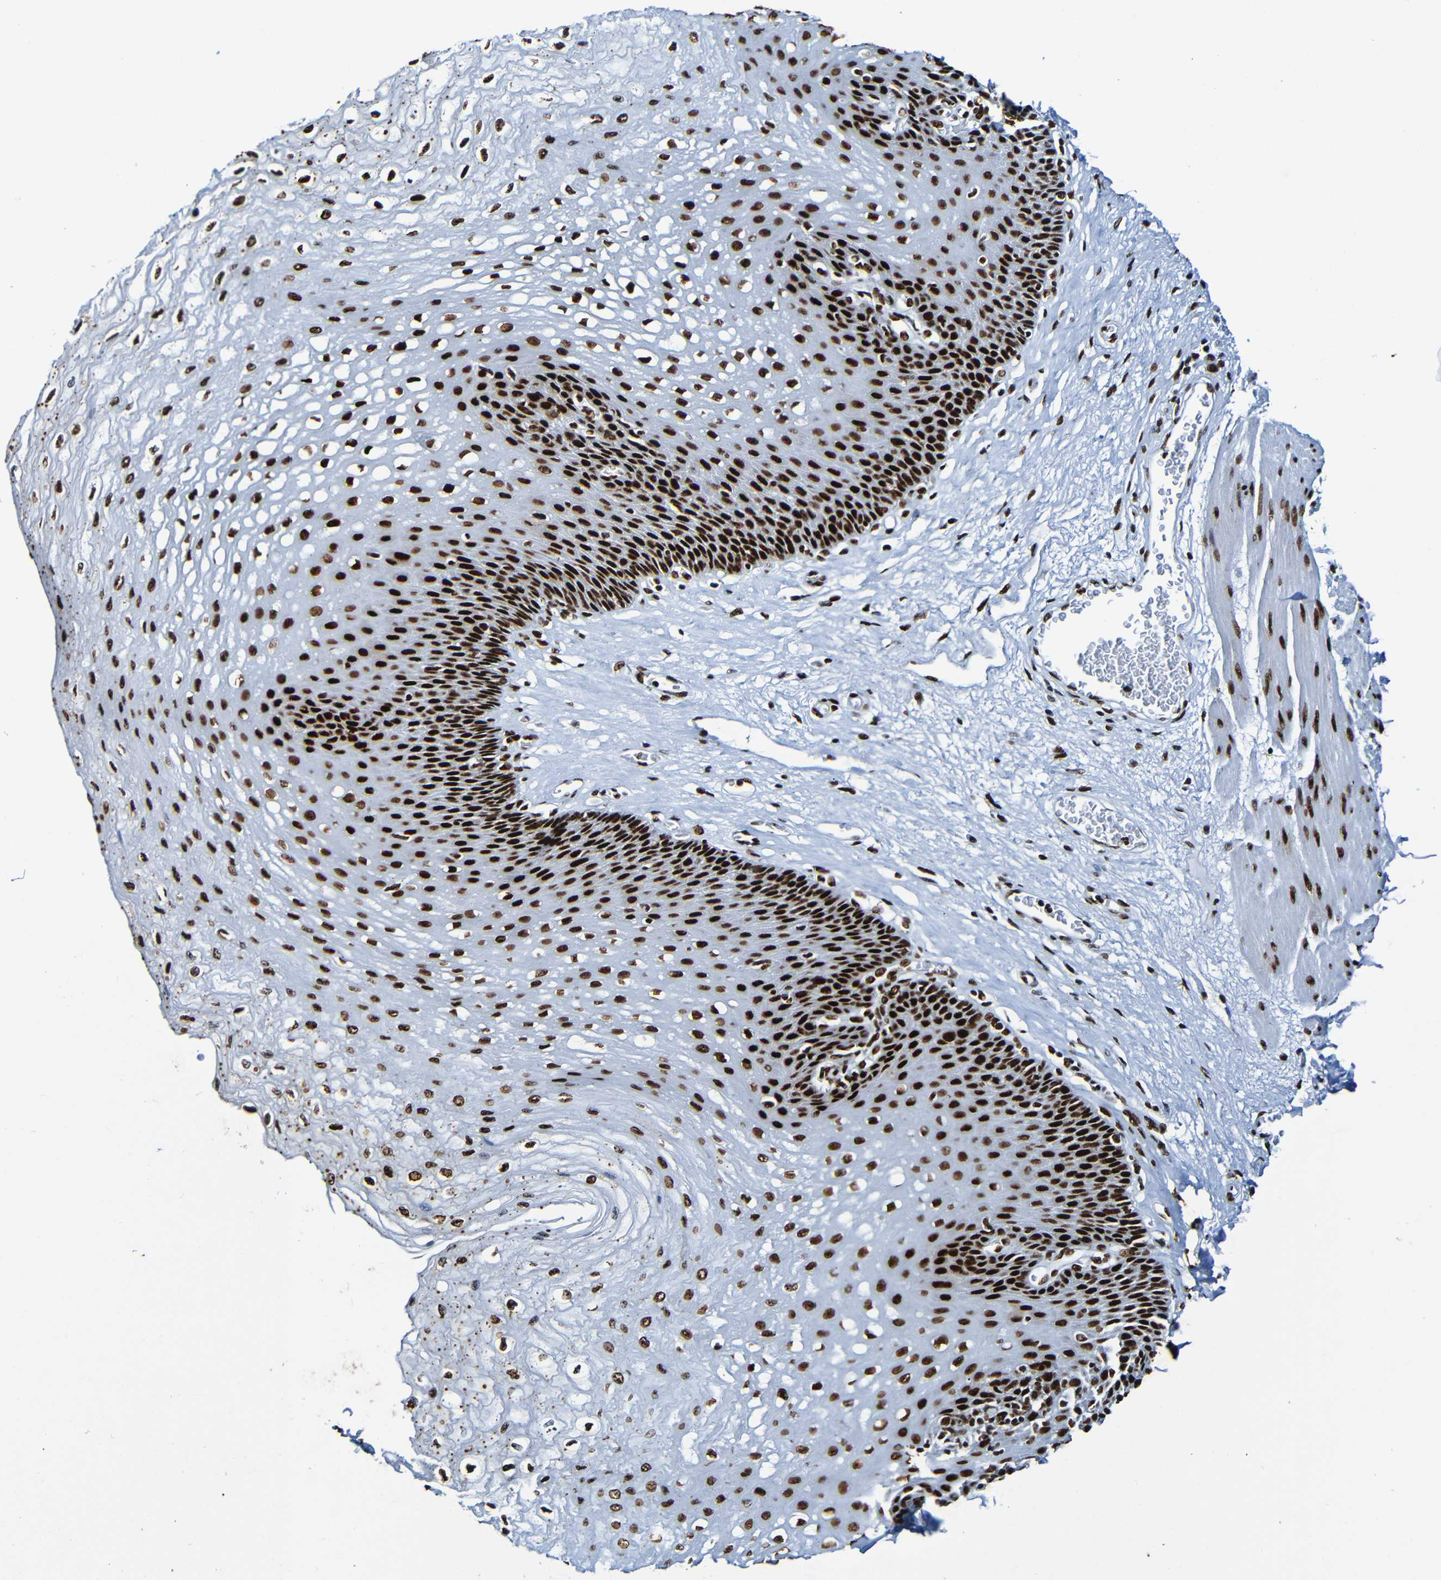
{"staining": {"intensity": "strong", "quantity": ">75%", "location": "nuclear"}, "tissue": "esophagus", "cell_type": "Squamous epithelial cells", "image_type": "normal", "snomed": [{"axis": "morphology", "description": "Normal tissue, NOS"}, {"axis": "topography", "description": "Esophagus"}], "caption": "Immunohistochemical staining of benign human esophagus reveals >75% levels of strong nuclear protein positivity in approximately >75% of squamous epithelial cells.", "gene": "SRSF3", "patient": {"sex": "female", "age": 72}}